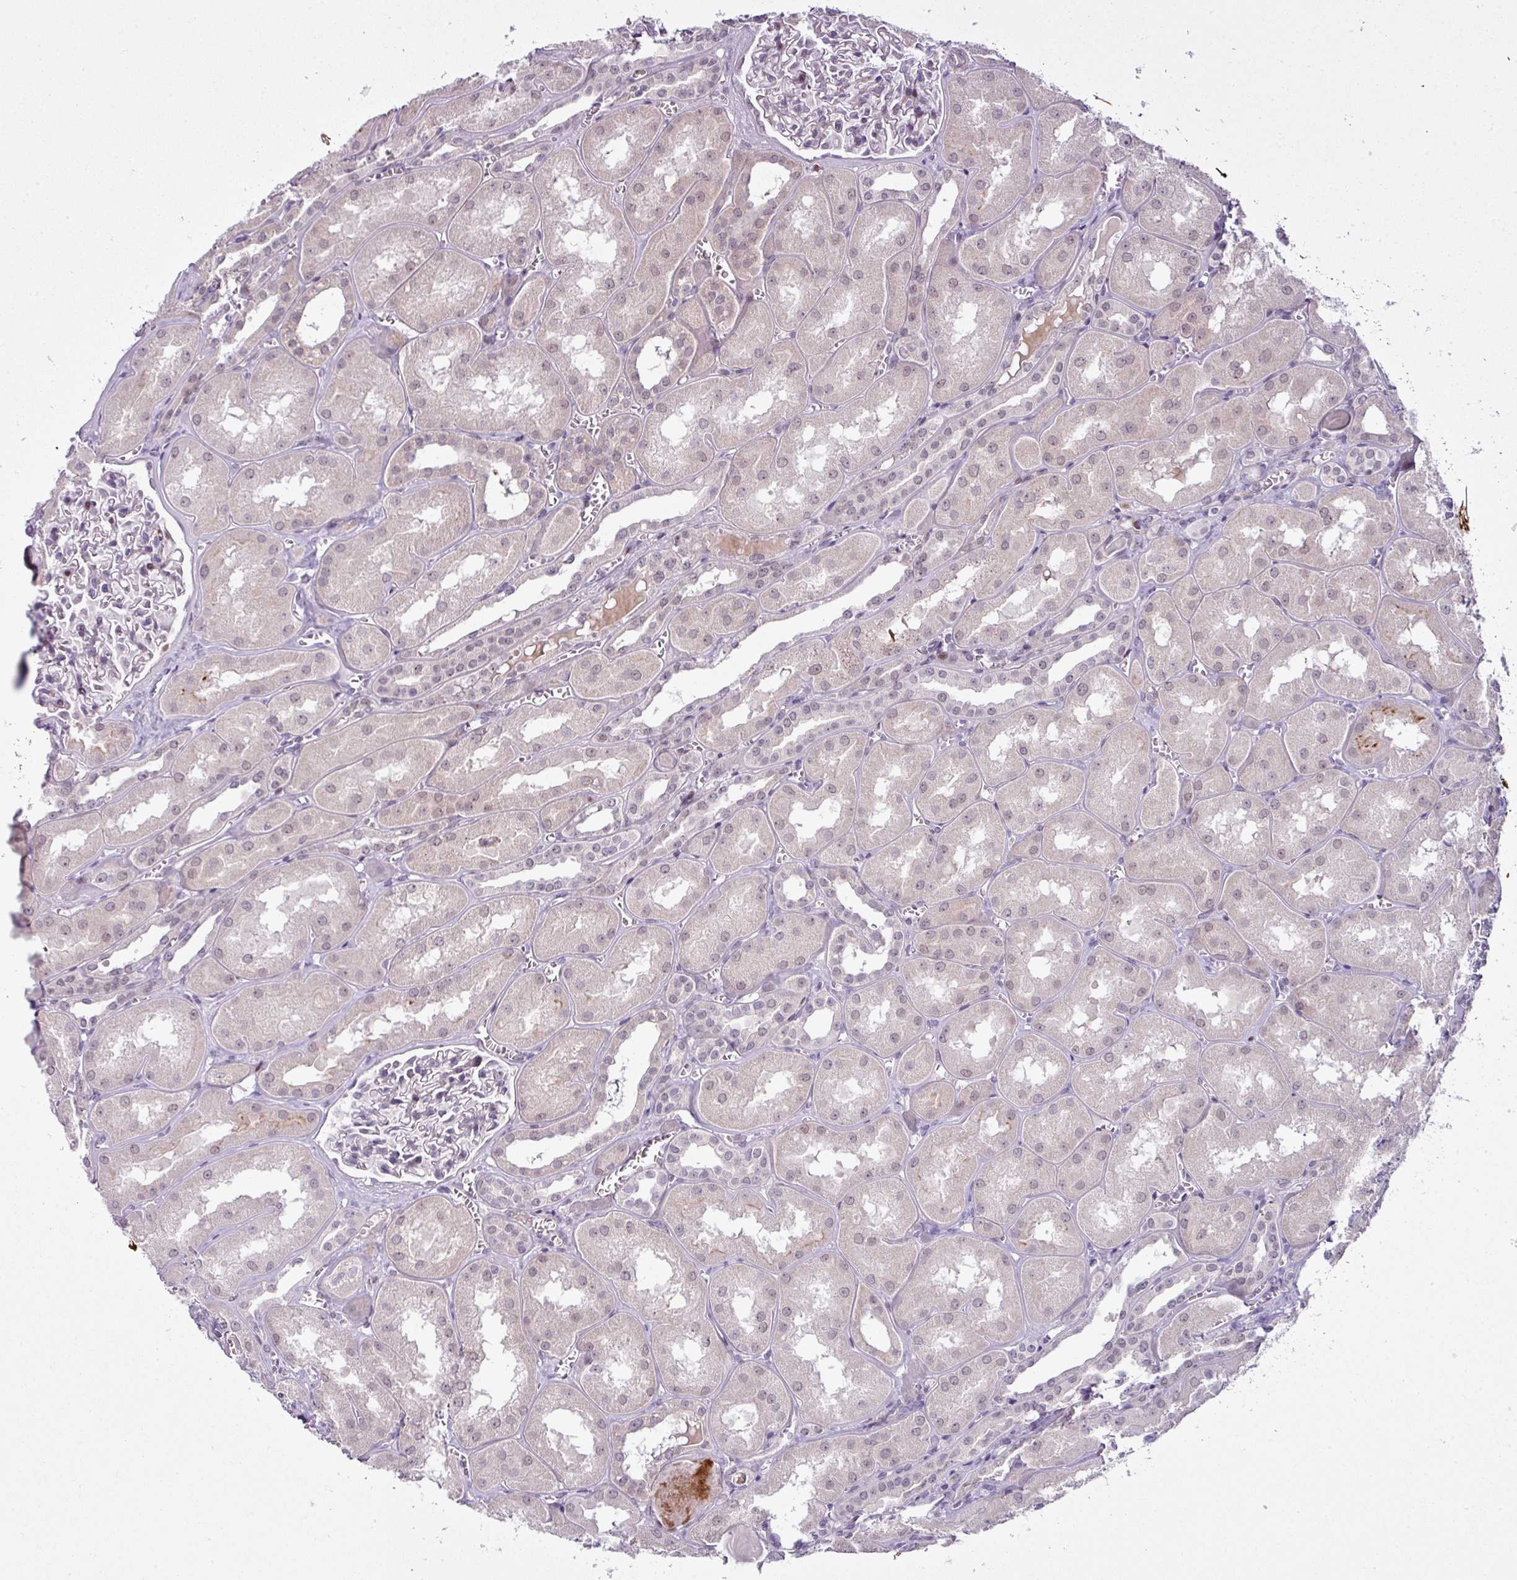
{"staining": {"intensity": "moderate", "quantity": "<25%", "location": "nuclear"}, "tissue": "kidney", "cell_type": "Cells in glomeruli", "image_type": "normal", "snomed": [{"axis": "morphology", "description": "Normal tissue, NOS"}, {"axis": "topography", "description": "Kidney"}], "caption": "Immunohistochemical staining of benign kidney reveals moderate nuclear protein positivity in about <25% of cells in glomeruli.", "gene": "ZNF688", "patient": {"sex": "male", "age": 61}}